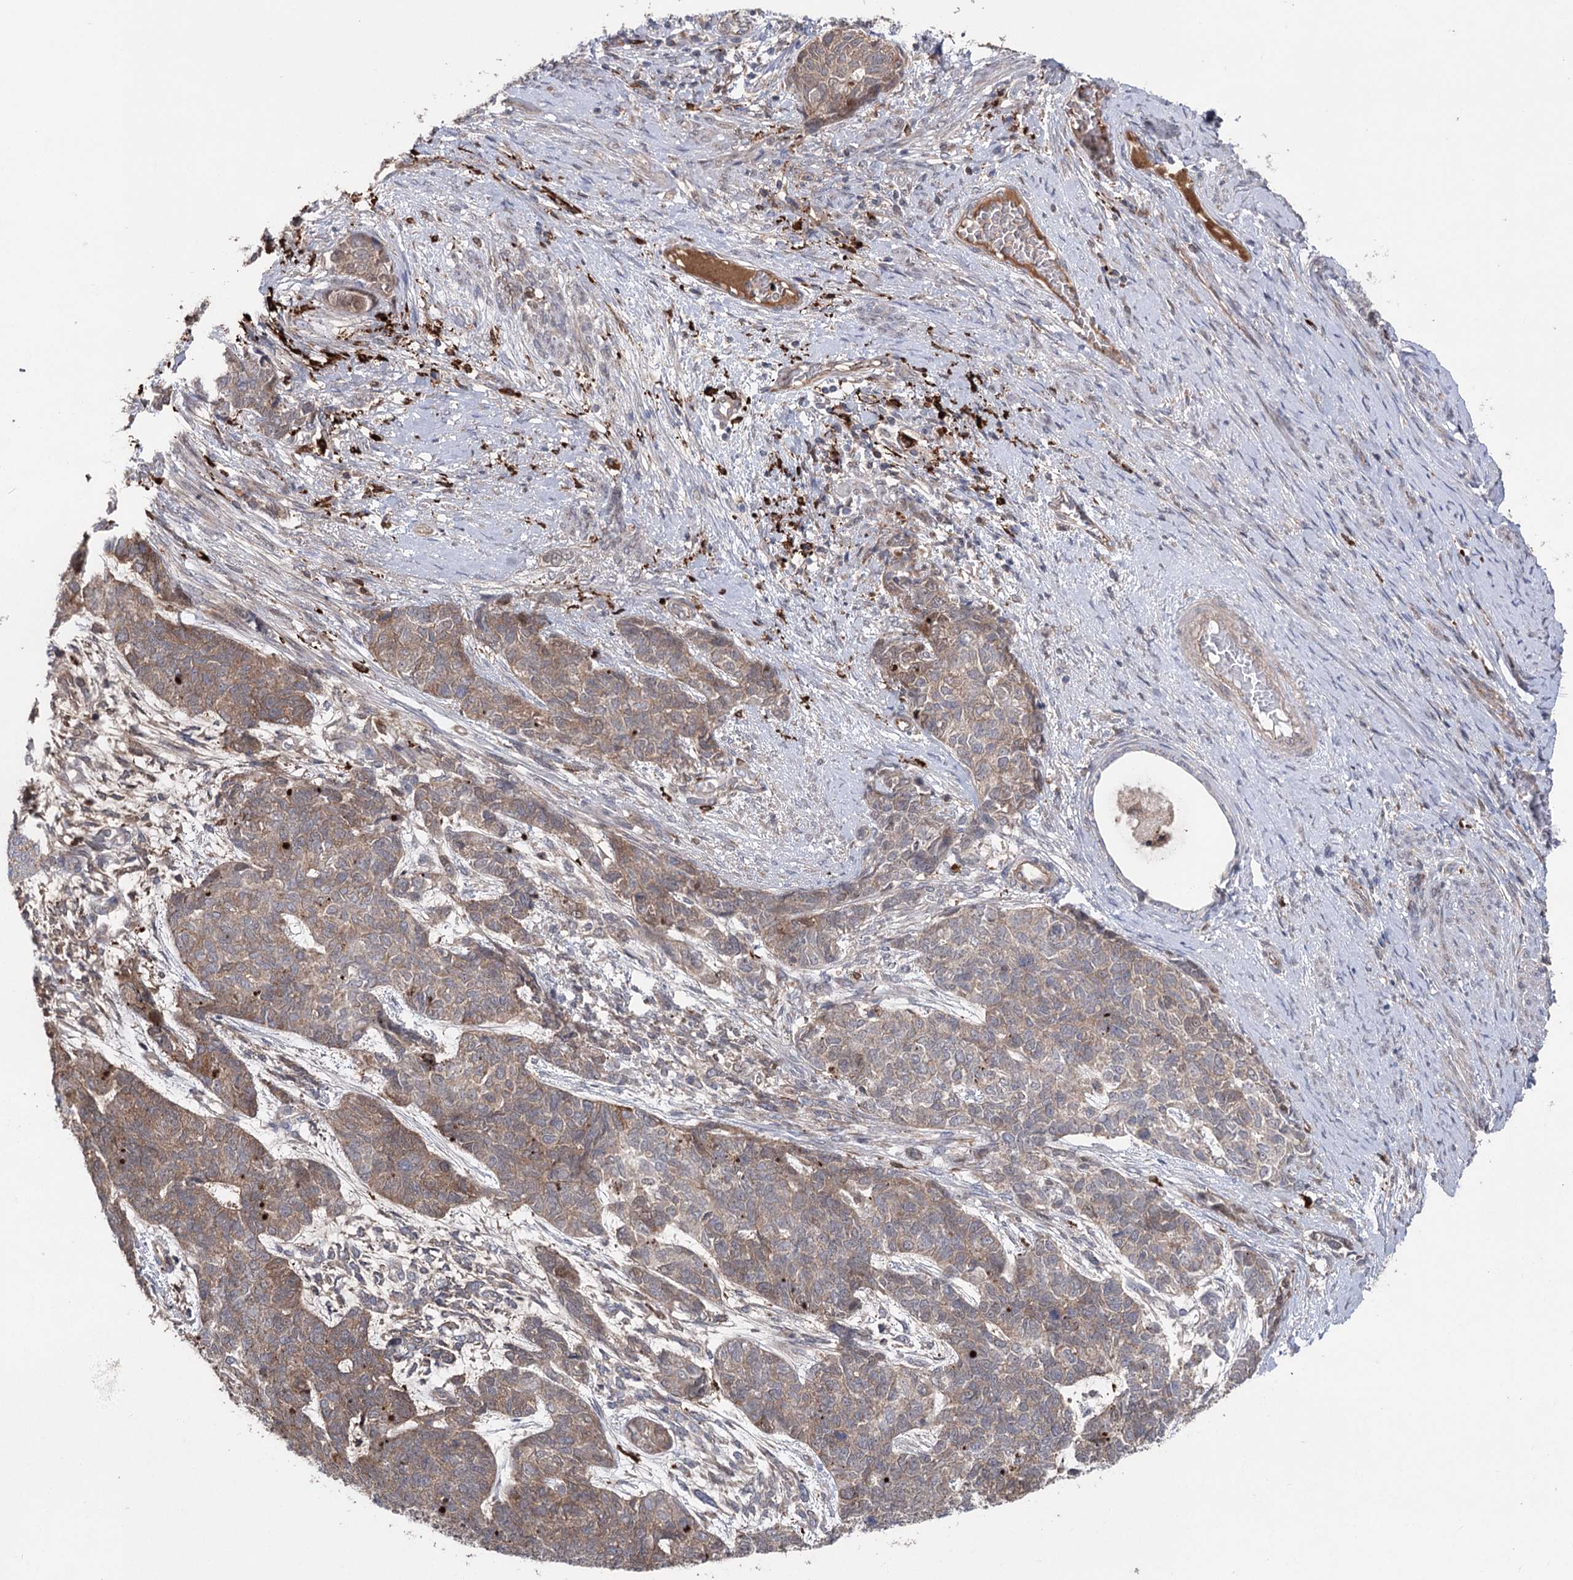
{"staining": {"intensity": "moderate", "quantity": "25%-75%", "location": "cytoplasmic/membranous"}, "tissue": "cervical cancer", "cell_type": "Tumor cells", "image_type": "cancer", "snomed": [{"axis": "morphology", "description": "Squamous cell carcinoma, NOS"}, {"axis": "topography", "description": "Cervix"}], "caption": "The immunohistochemical stain shows moderate cytoplasmic/membranous expression in tumor cells of cervical cancer tissue. (DAB IHC, brown staining for protein, blue staining for nuclei).", "gene": "OTUD1", "patient": {"sex": "female", "age": 63}}